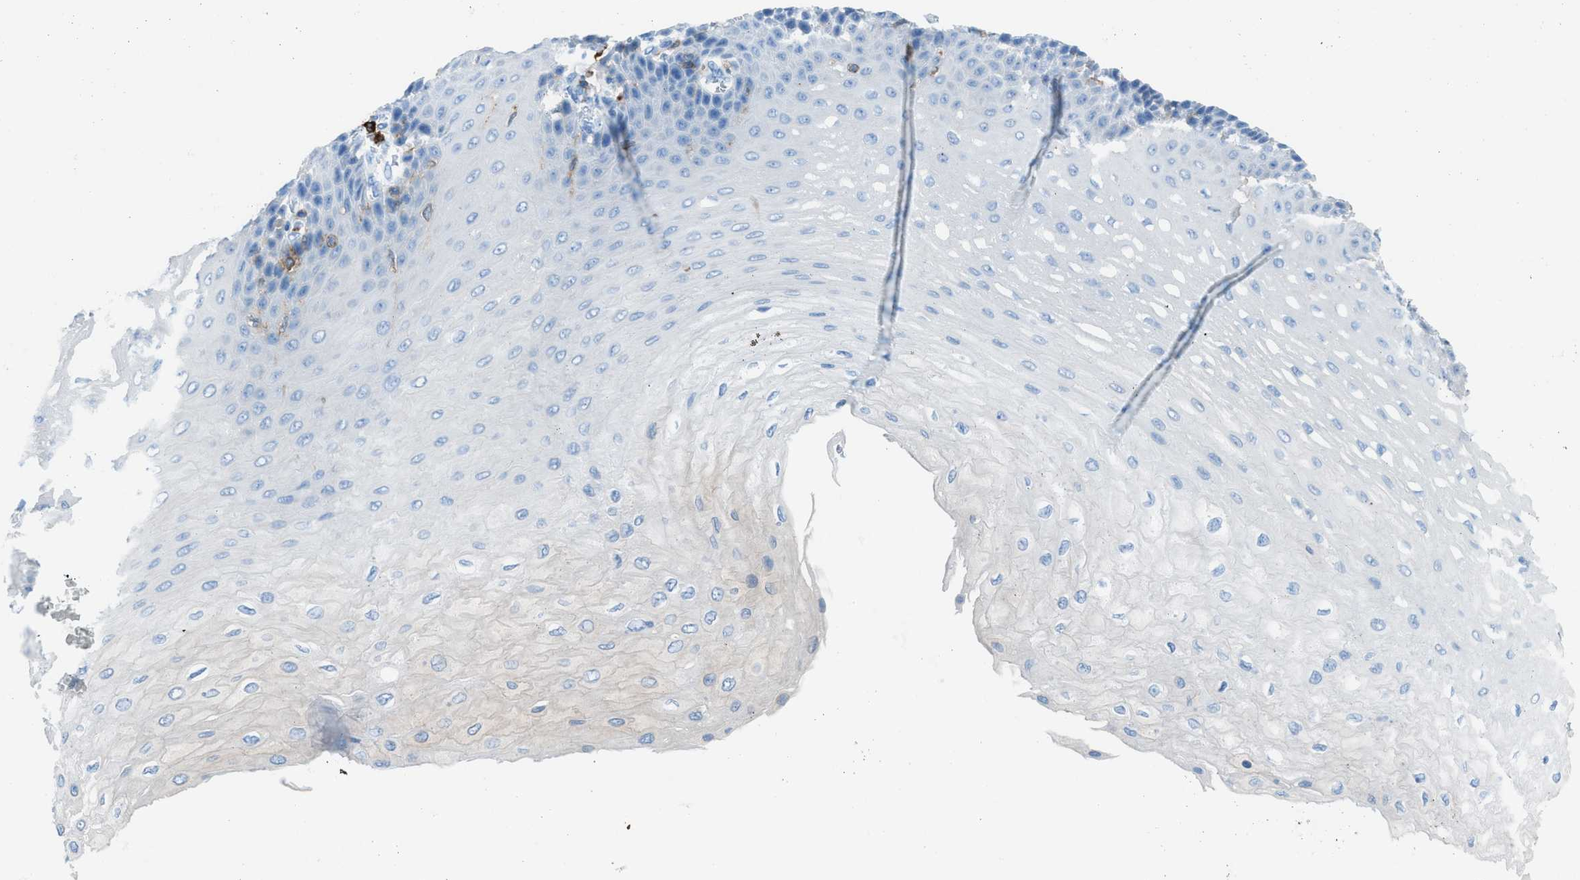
{"staining": {"intensity": "negative", "quantity": "none", "location": "none"}, "tissue": "esophagus", "cell_type": "Squamous epithelial cells", "image_type": "normal", "snomed": [{"axis": "morphology", "description": "Normal tissue, NOS"}, {"axis": "topography", "description": "Esophagus"}], "caption": "Esophagus stained for a protein using IHC demonstrates no positivity squamous epithelial cells.", "gene": "ITGB2", "patient": {"sex": "female", "age": 72}}